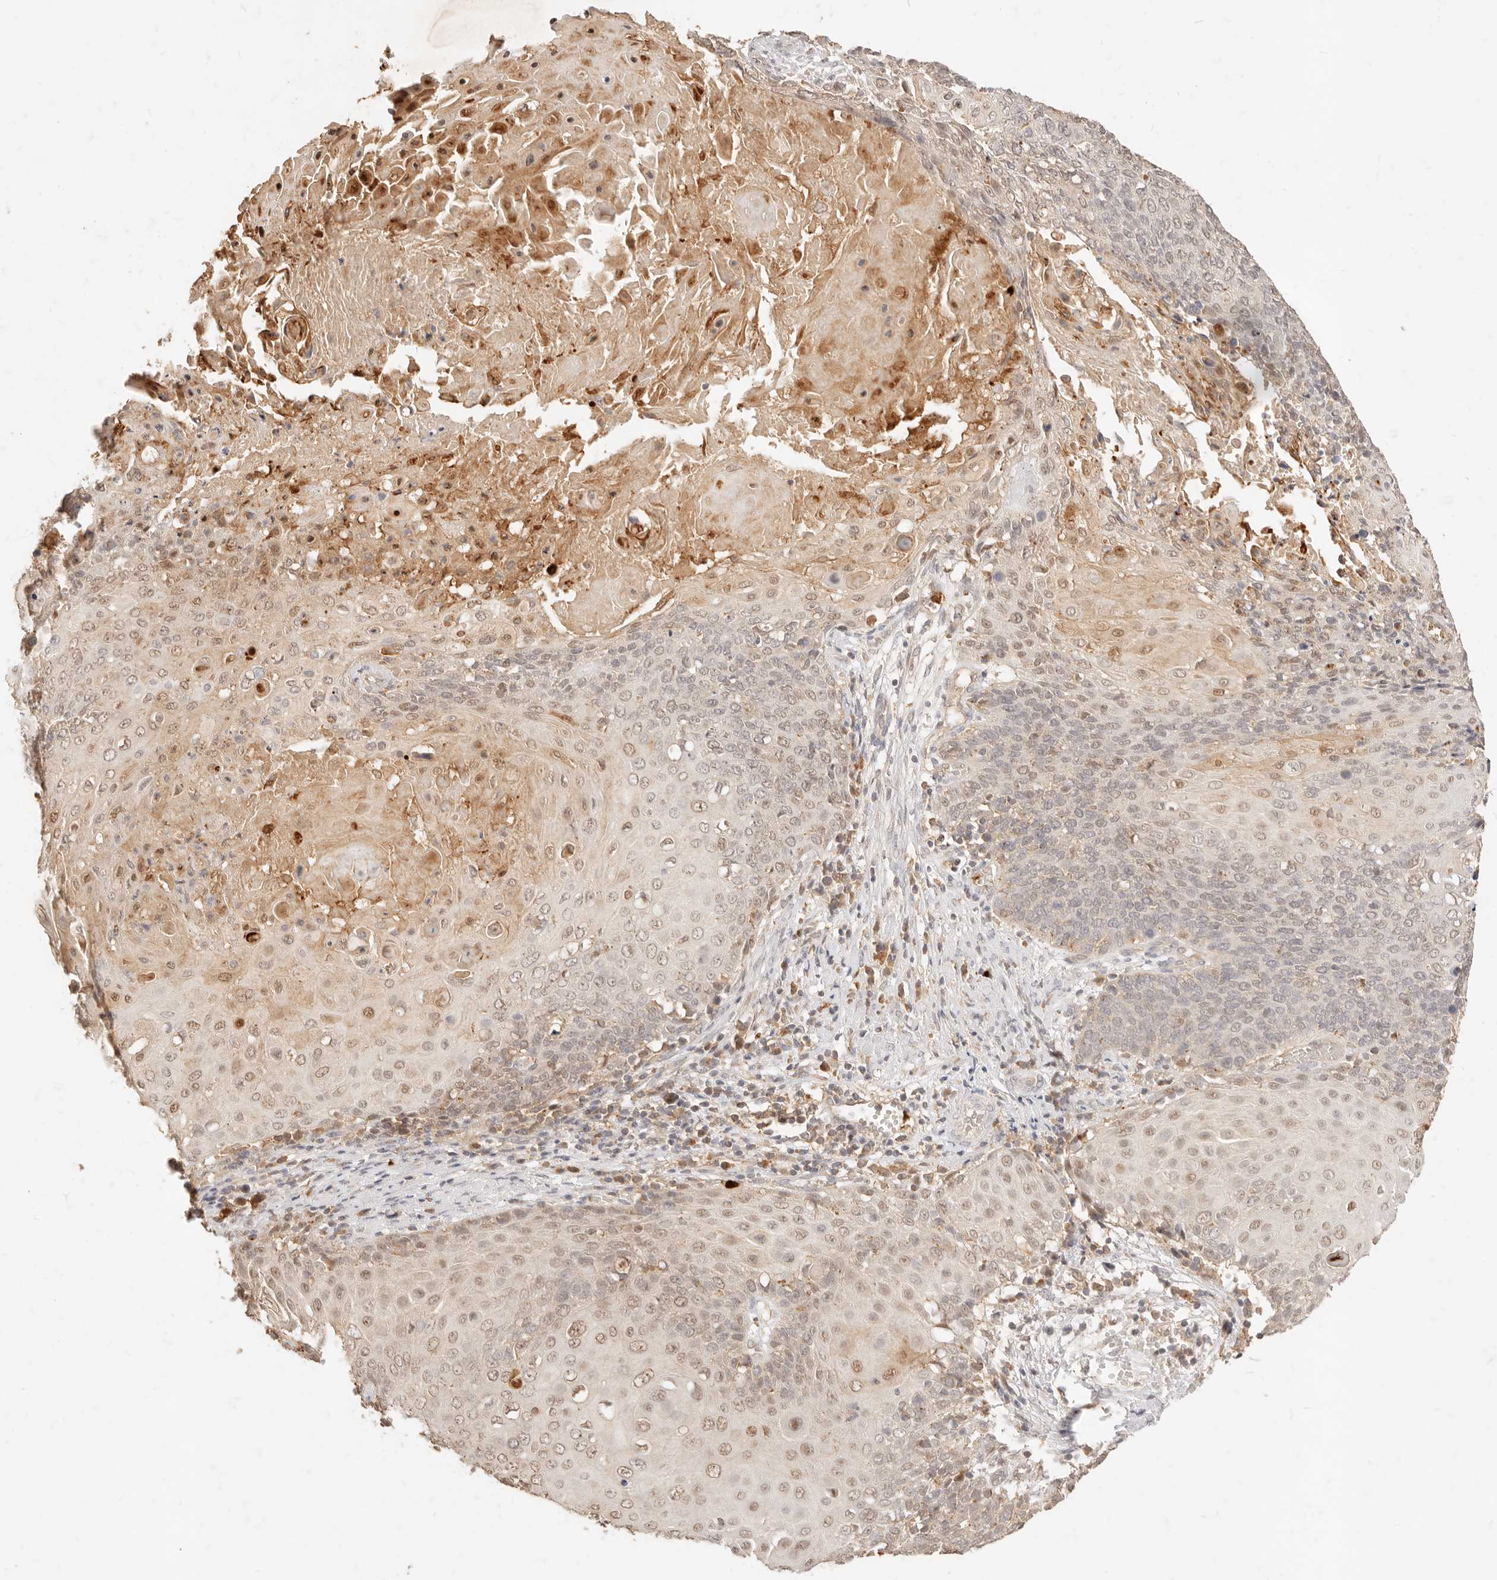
{"staining": {"intensity": "weak", "quantity": "25%-75%", "location": "cytoplasmic/membranous,nuclear"}, "tissue": "cervical cancer", "cell_type": "Tumor cells", "image_type": "cancer", "snomed": [{"axis": "morphology", "description": "Squamous cell carcinoma, NOS"}, {"axis": "topography", "description": "Cervix"}], "caption": "Immunohistochemical staining of squamous cell carcinoma (cervical) displays low levels of weak cytoplasmic/membranous and nuclear protein staining in approximately 25%-75% of tumor cells.", "gene": "TMTC2", "patient": {"sex": "female", "age": 39}}